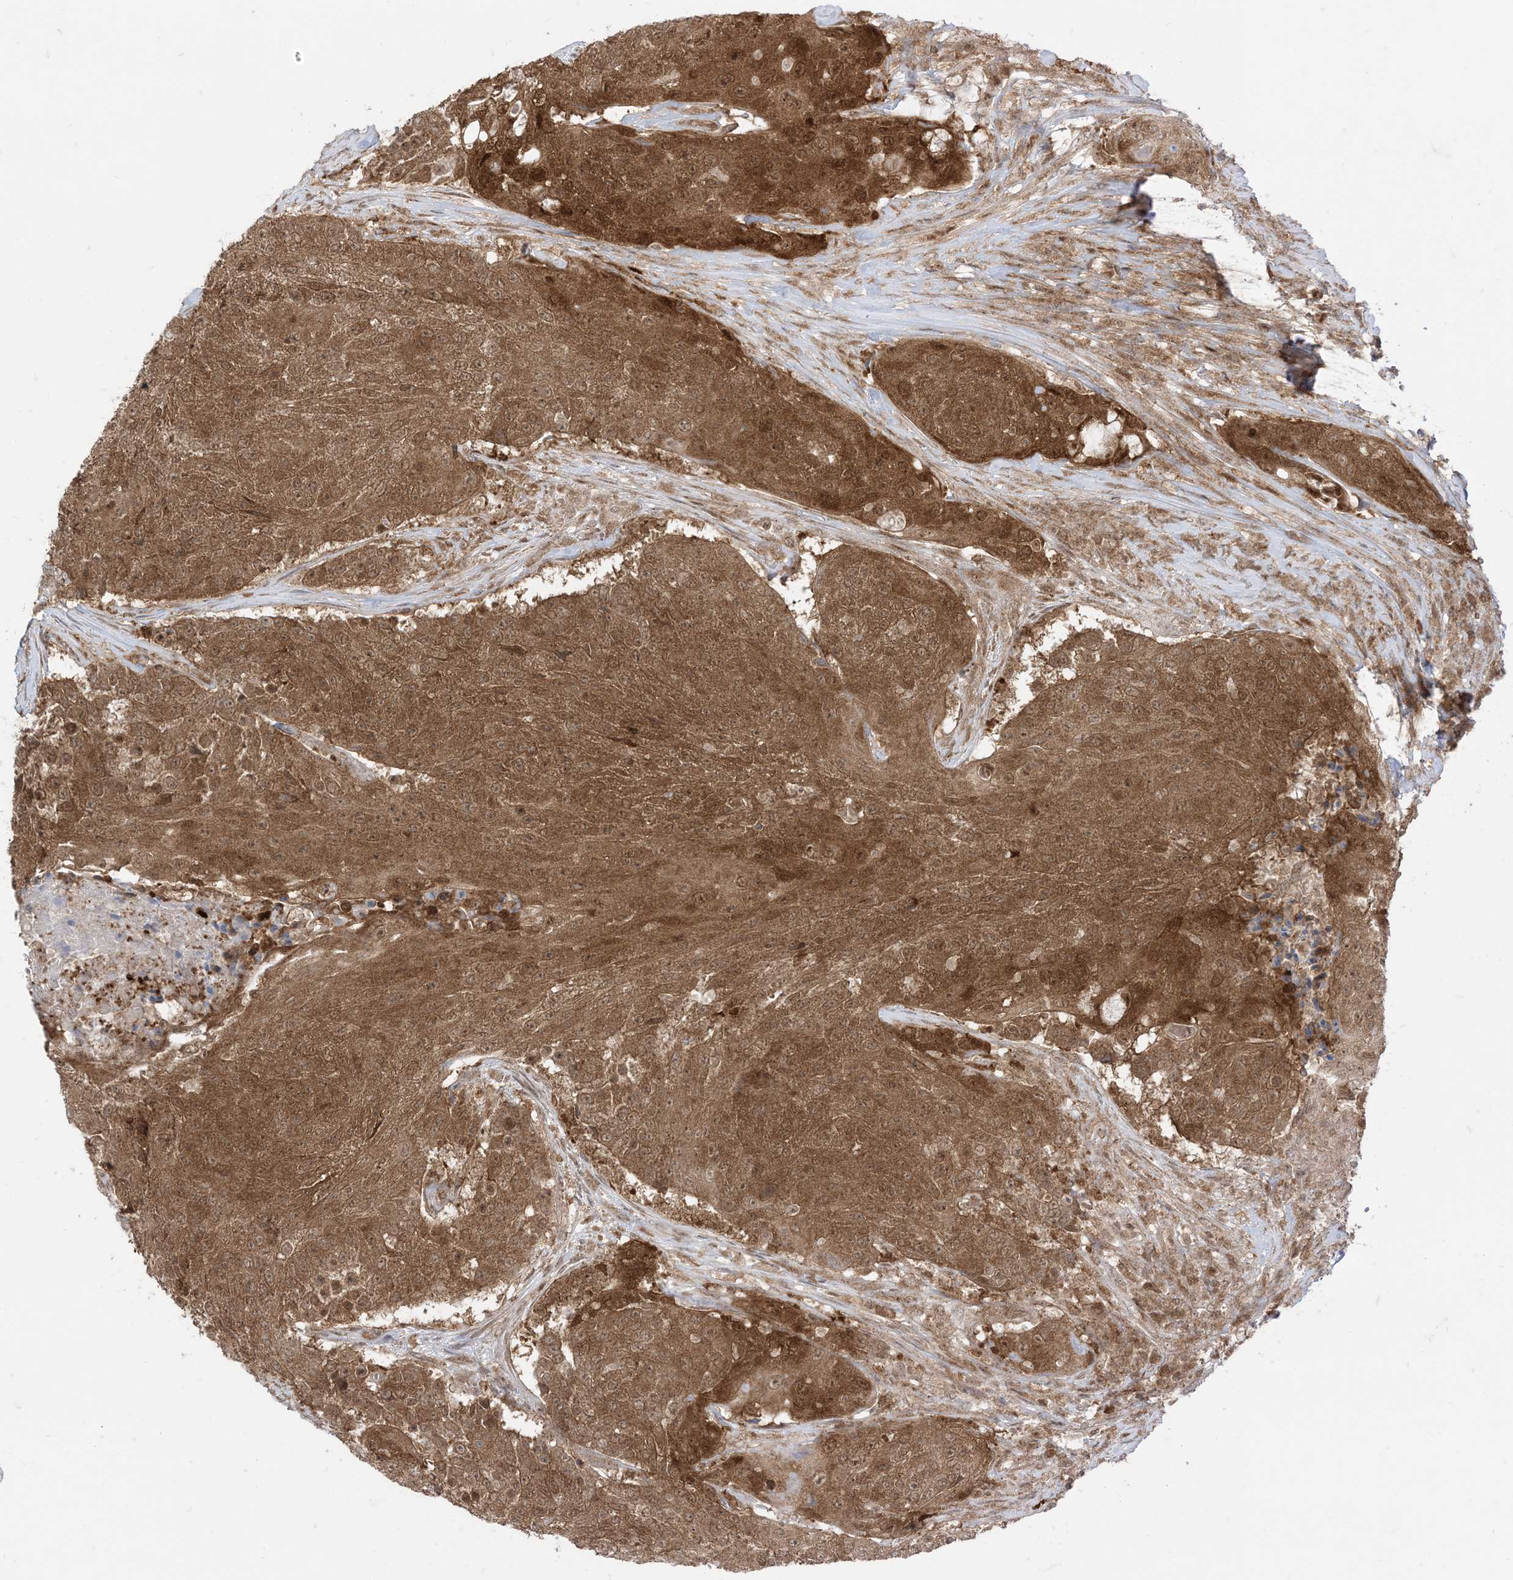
{"staining": {"intensity": "moderate", "quantity": ">75%", "location": "cytoplasmic/membranous,nuclear"}, "tissue": "urothelial cancer", "cell_type": "Tumor cells", "image_type": "cancer", "snomed": [{"axis": "morphology", "description": "Urothelial carcinoma, High grade"}, {"axis": "topography", "description": "Urinary bladder"}], "caption": "Moderate cytoplasmic/membranous and nuclear expression for a protein is appreciated in approximately >75% of tumor cells of urothelial carcinoma (high-grade) using immunohistochemistry (IHC).", "gene": "PTPA", "patient": {"sex": "female", "age": 63}}